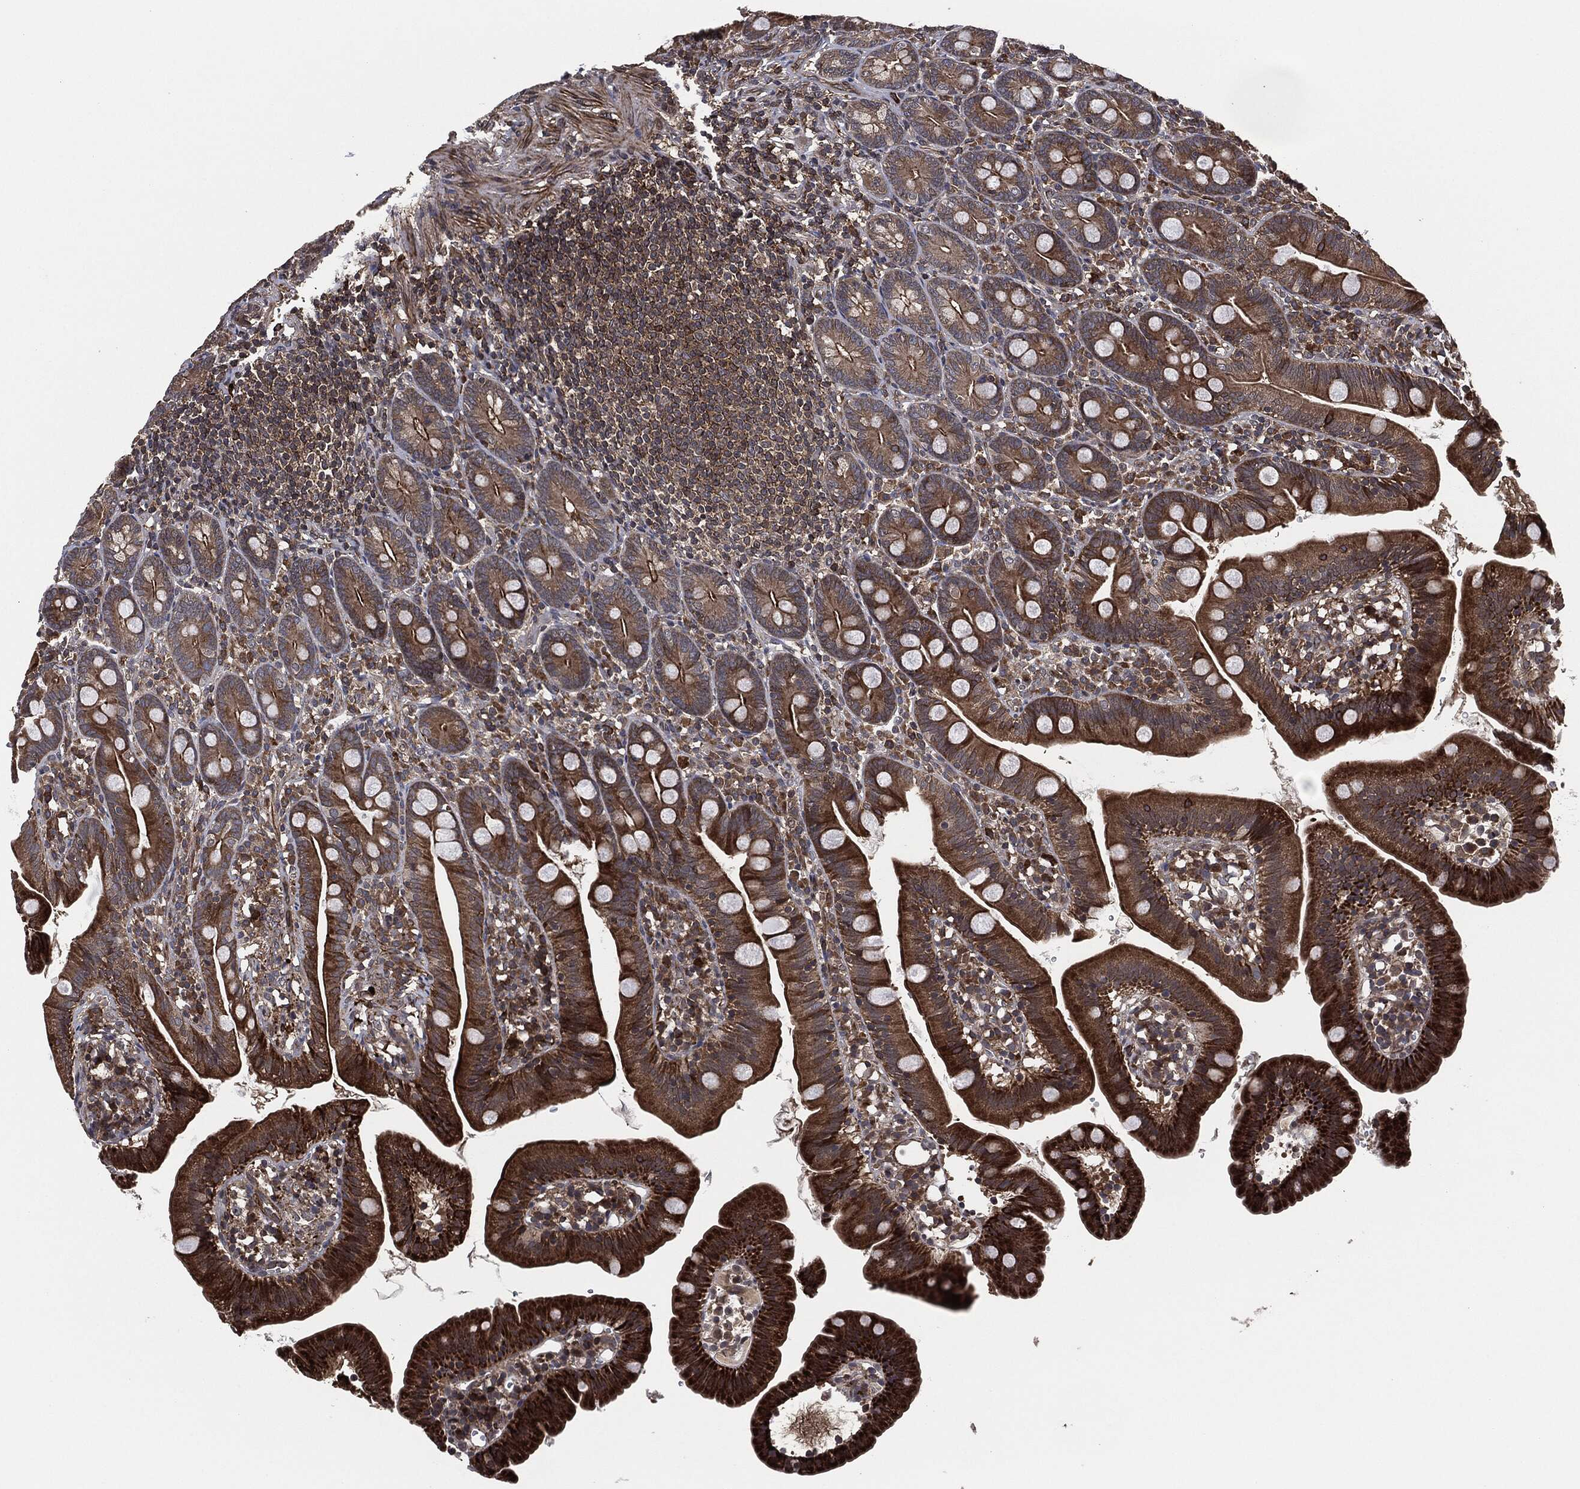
{"staining": {"intensity": "strong", "quantity": "25%-75%", "location": "cytoplasmic/membranous"}, "tissue": "duodenum", "cell_type": "Glandular cells", "image_type": "normal", "snomed": [{"axis": "morphology", "description": "Normal tissue, NOS"}, {"axis": "topography", "description": "Duodenum"}], "caption": "IHC (DAB) staining of benign human duodenum shows strong cytoplasmic/membranous protein staining in about 25%-75% of glandular cells.", "gene": "UBR1", "patient": {"sex": "female", "age": 67}}